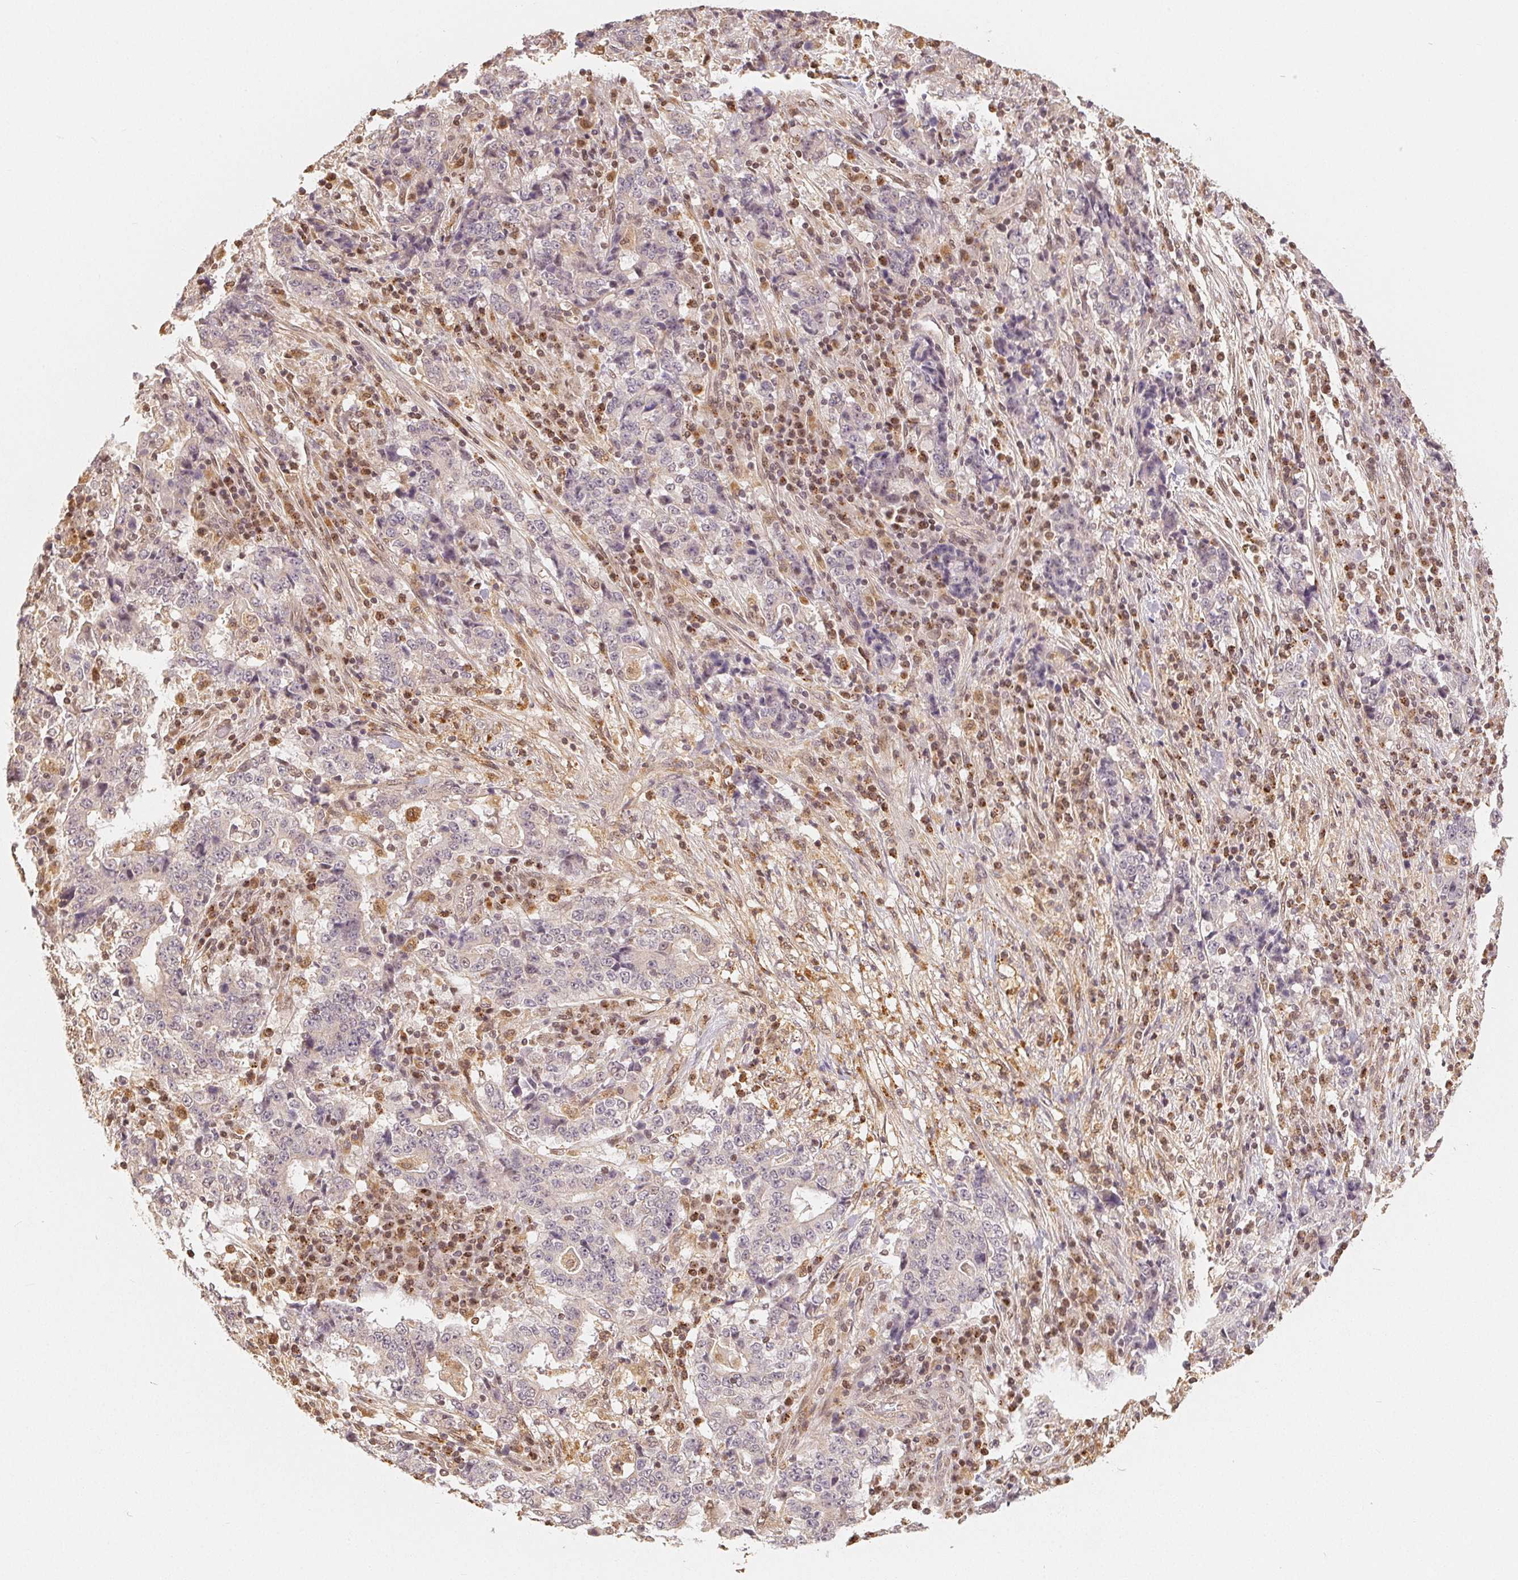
{"staining": {"intensity": "negative", "quantity": "none", "location": "none"}, "tissue": "stomach cancer", "cell_type": "Tumor cells", "image_type": "cancer", "snomed": [{"axis": "morphology", "description": "Normal tissue, NOS"}, {"axis": "morphology", "description": "Adenocarcinoma, NOS"}, {"axis": "topography", "description": "Stomach, upper"}, {"axis": "topography", "description": "Stomach"}], "caption": "High magnification brightfield microscopy of adenocarcinoma (stomach) stained with DAB (3,3'-diaminobenzidine) (brown) and counterstained with hematoxylin (blue): tumor cells show no significant positivity. (DAB immunohistochemistry with hematoxylin counter stain).", "gene": "GUSB", "patient": {"sex": "male", "age": 59}}